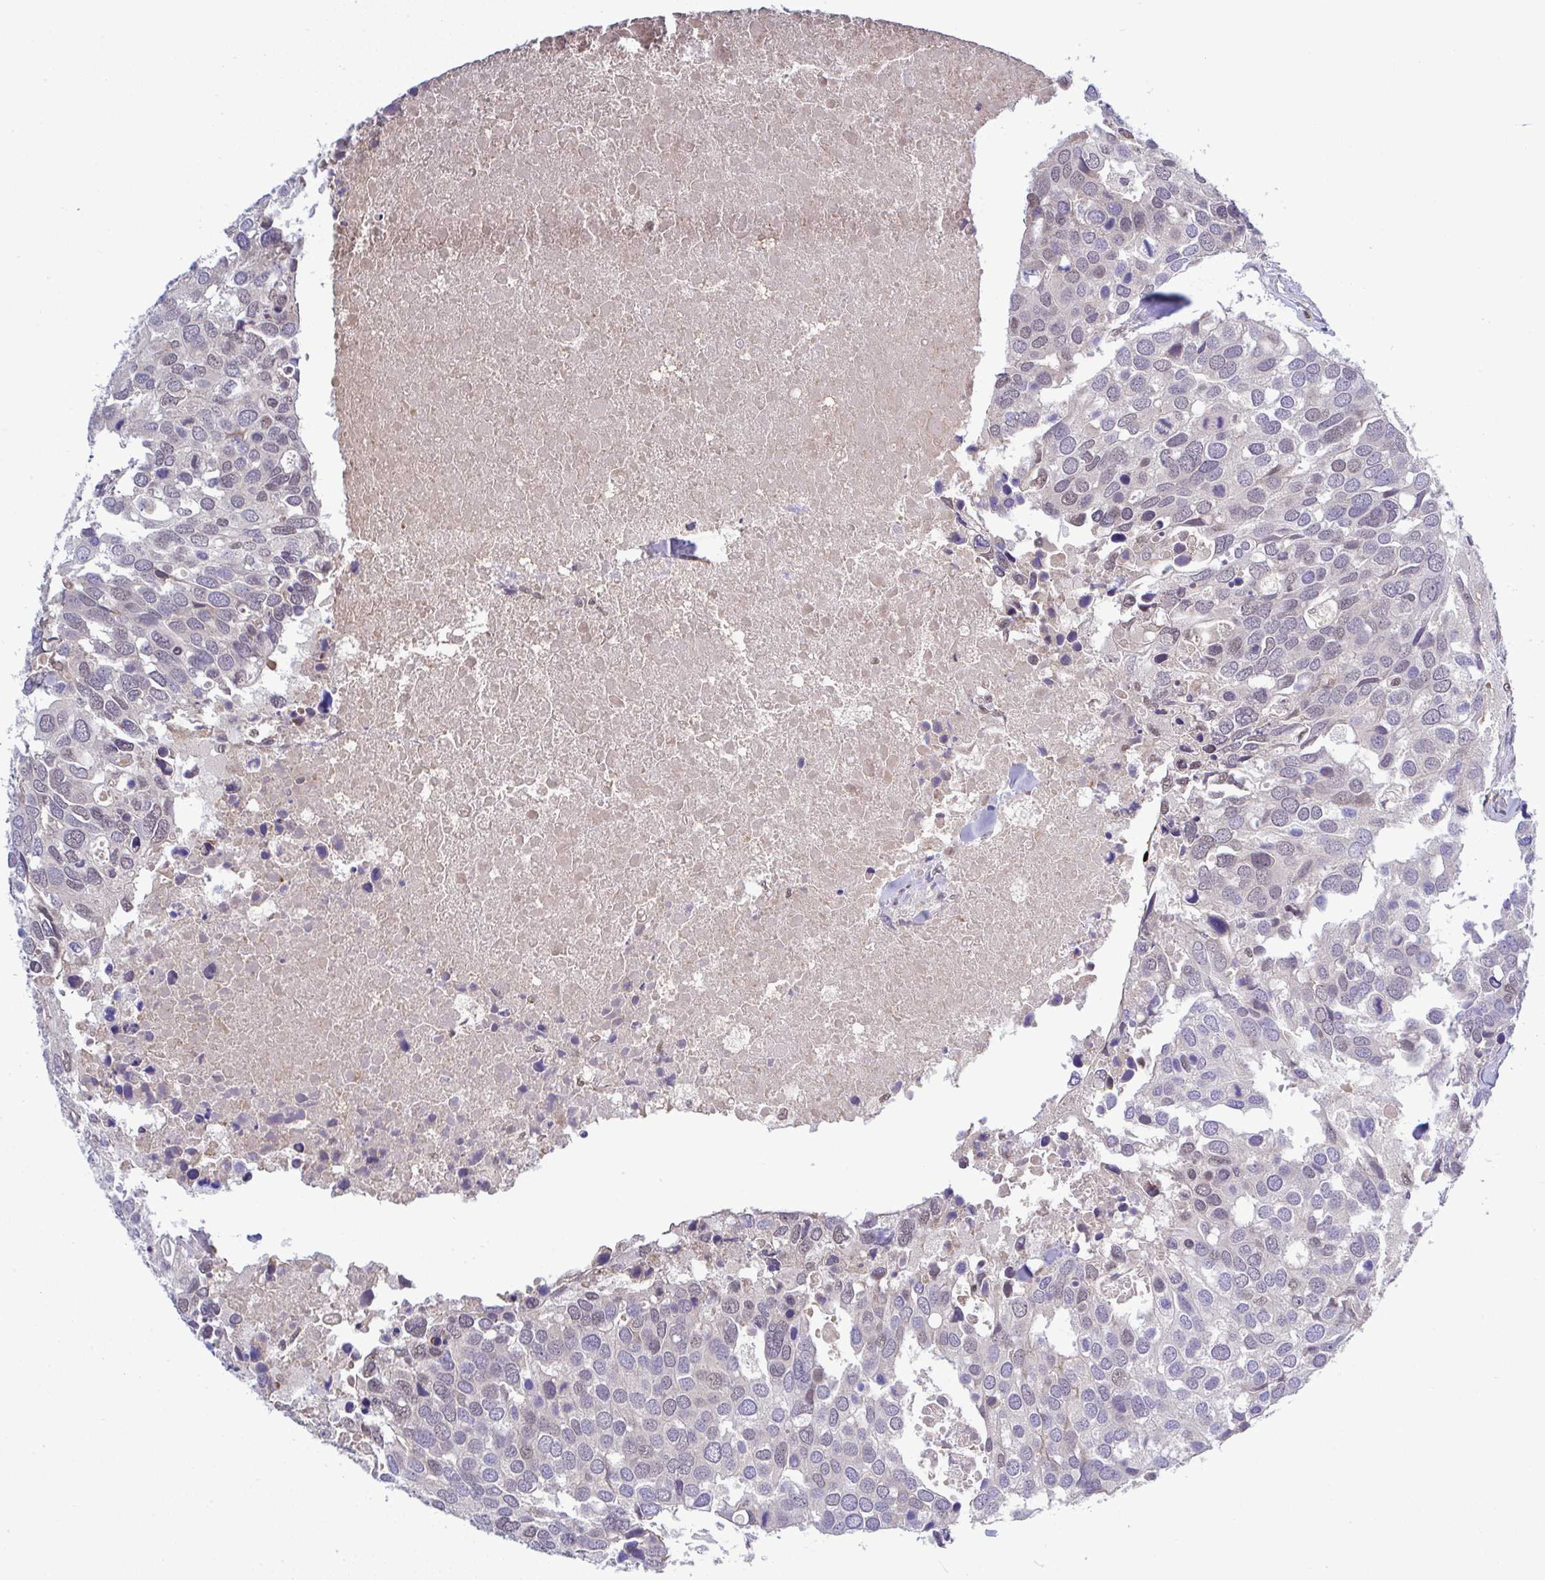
{"staining": {"intensity": "weak", "quantity": "<25%", "location": "nuclear"}, "tissue": "breast cancer", "cell_type": "Tumor cells", "image_type": "cancer", "snomed": [{"axis": "morphology", "description": "Duct carcinoma"}, {"axis": "topography", "description": "Breast"}], "caption": "An image of human breast cancer is negative for staining in tumor cells.", "gene": "C9orf64", "patient": {"sex": "female", "age": 83}}